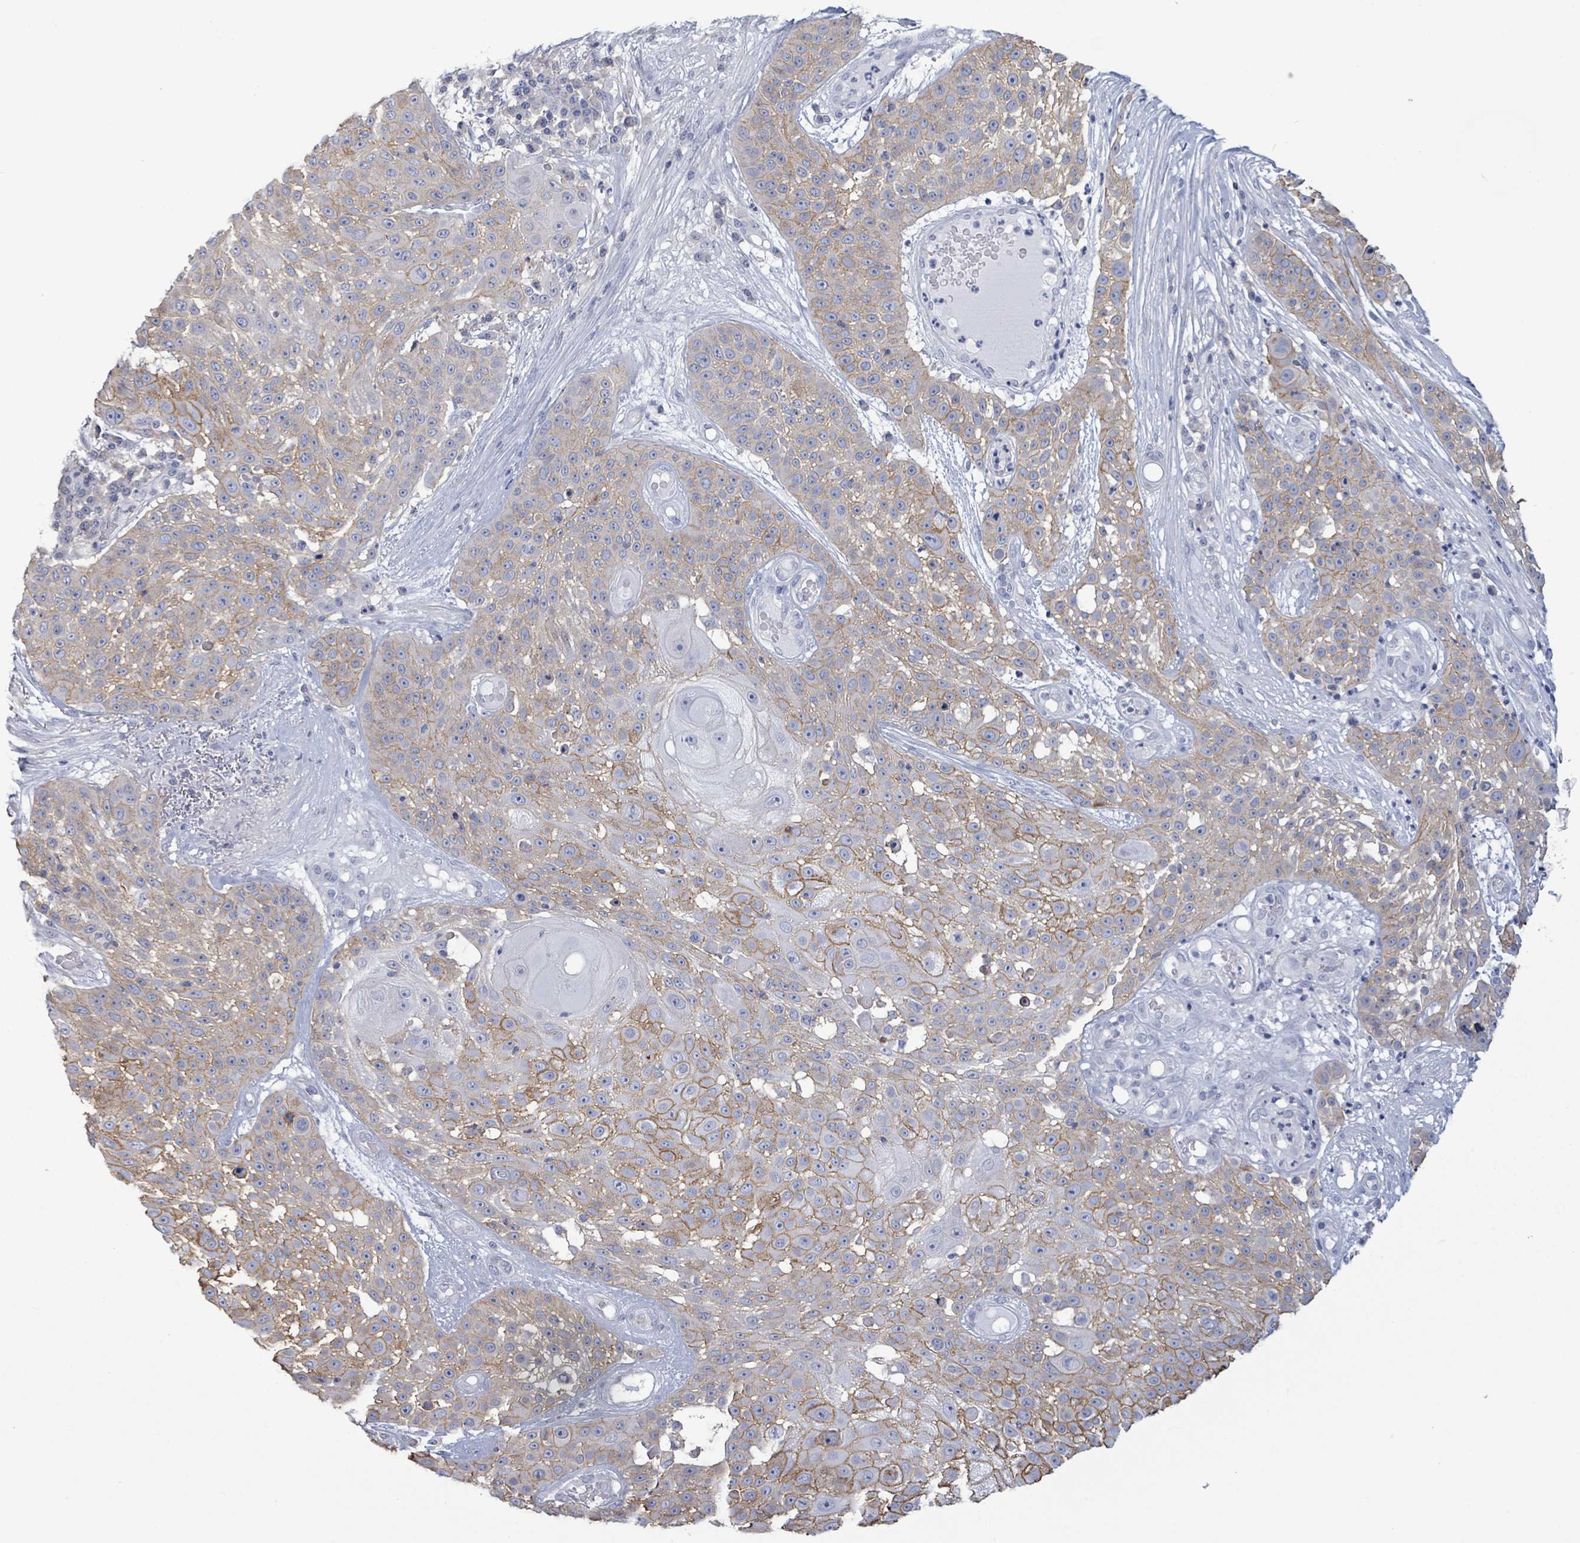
{"staining": {"intensity": "moderate", "quantity": "25%-75%", "location": "cytoplasmic/membranous"}, "tissue": "skin cancer", "cell_type": "Tumor cells", "image_type": "cancer", "snomed": [{"axis": "morphology", "description": "Squamous cell carcinoma, NOS"}, {"axis": "topography", "description": "Skin"}], "caption": "Moderate cytoplasmic/membranous positivity for a protein is present in about 25%-75% of tumor cells of skin cancer using immunohistochemistry.", "gene": "BSG", "patient": {"sex": "female", "age": 86}}